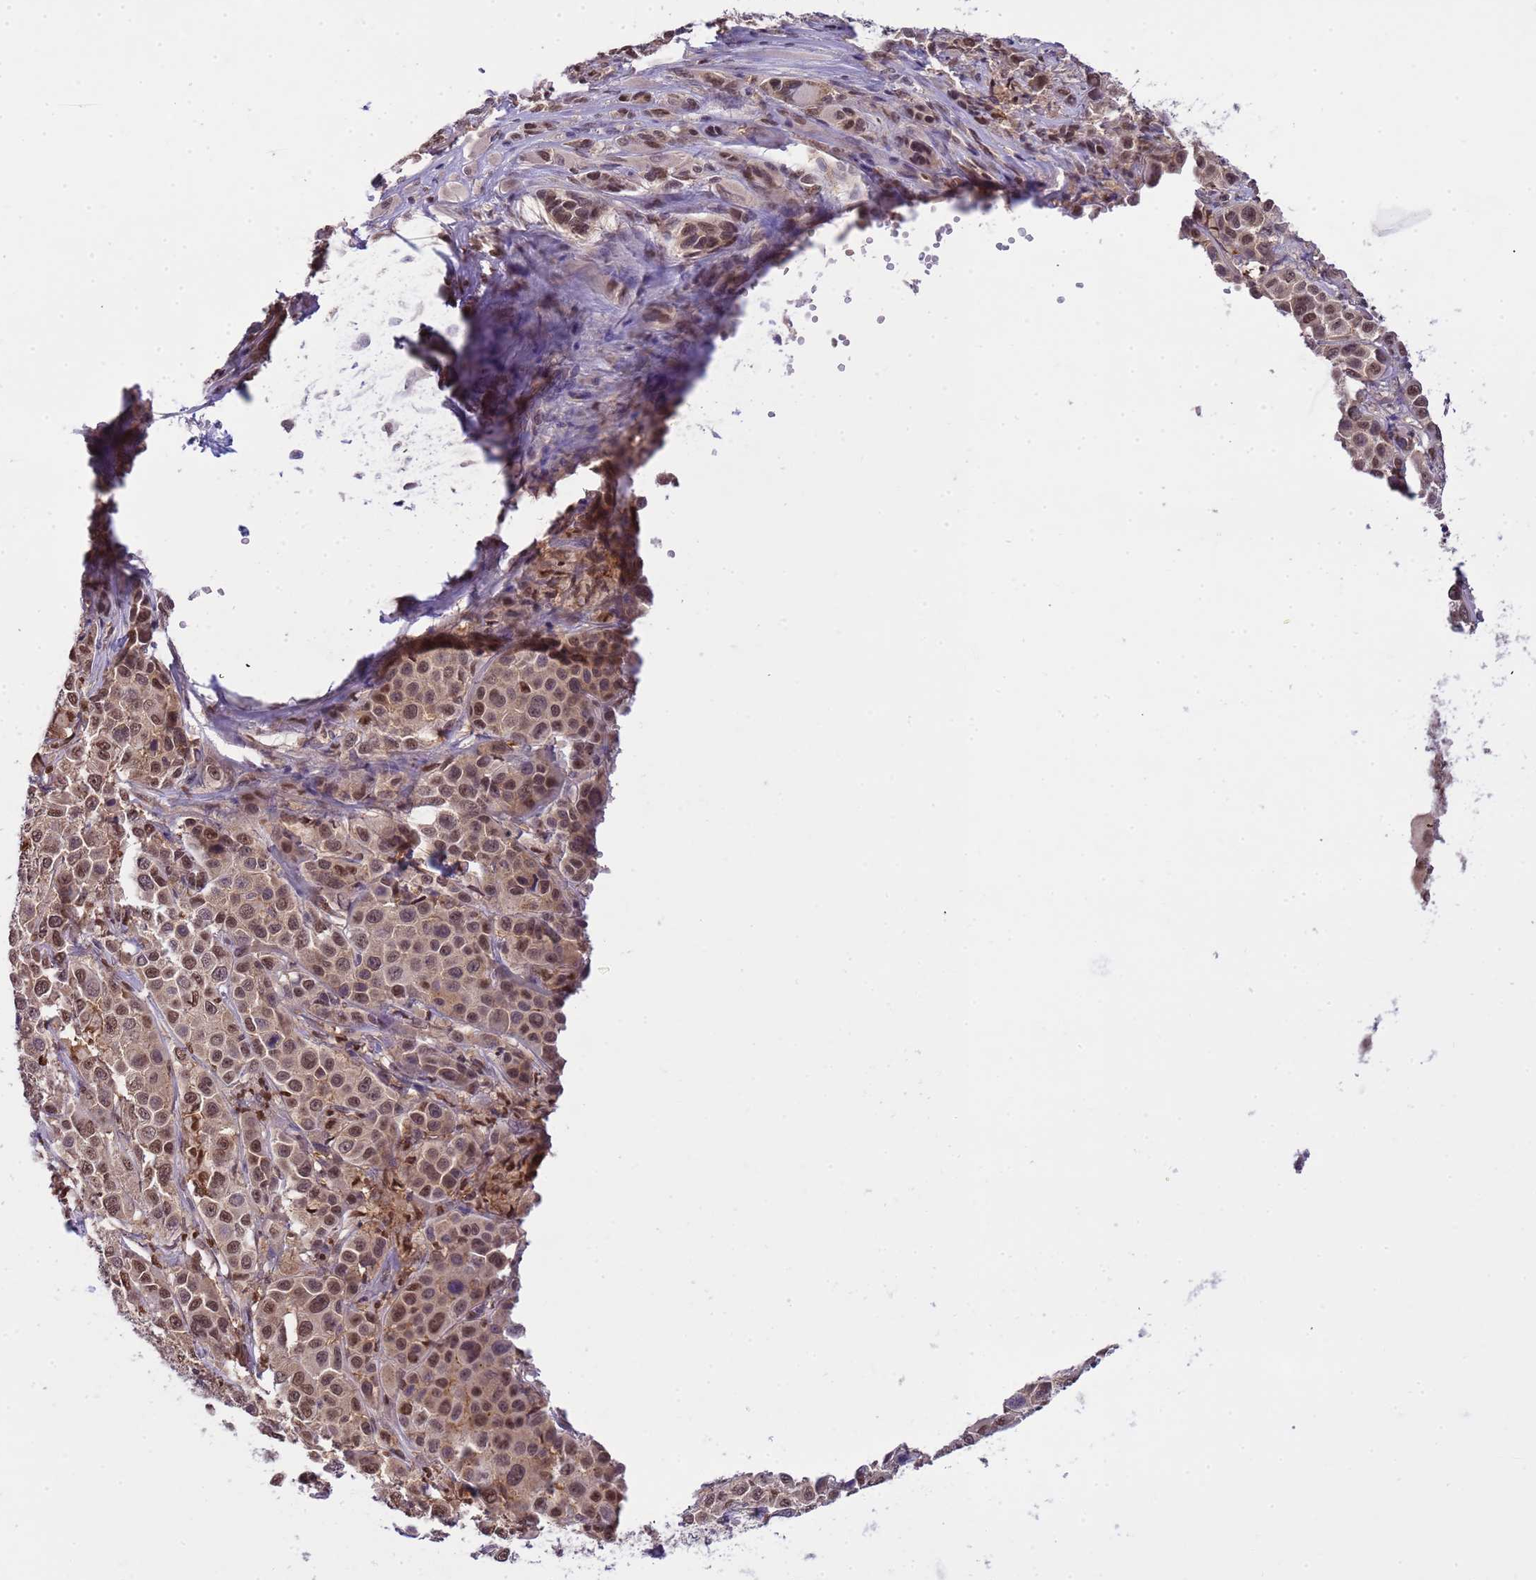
{"staining": {"intensity": "moderate", "quantity": ">75%", "location": "nuclear"}, "tissue": "melanoma", "cell_type": "Tumor cells", "image_type": "cancer", "snomed": [{"axis": "morphology", "description": "Malignant melanoma, NOS"}, {"axis": "topography", "description": "Skin of trunk"}], "caption": "Immunohistochemical staining of human melanoma demonstrates medium levels of moderate nuclear positivity in approximately >75% of tumor cells.", "gene": "CD53", "patient": {"sex": "male", "age": 71}}